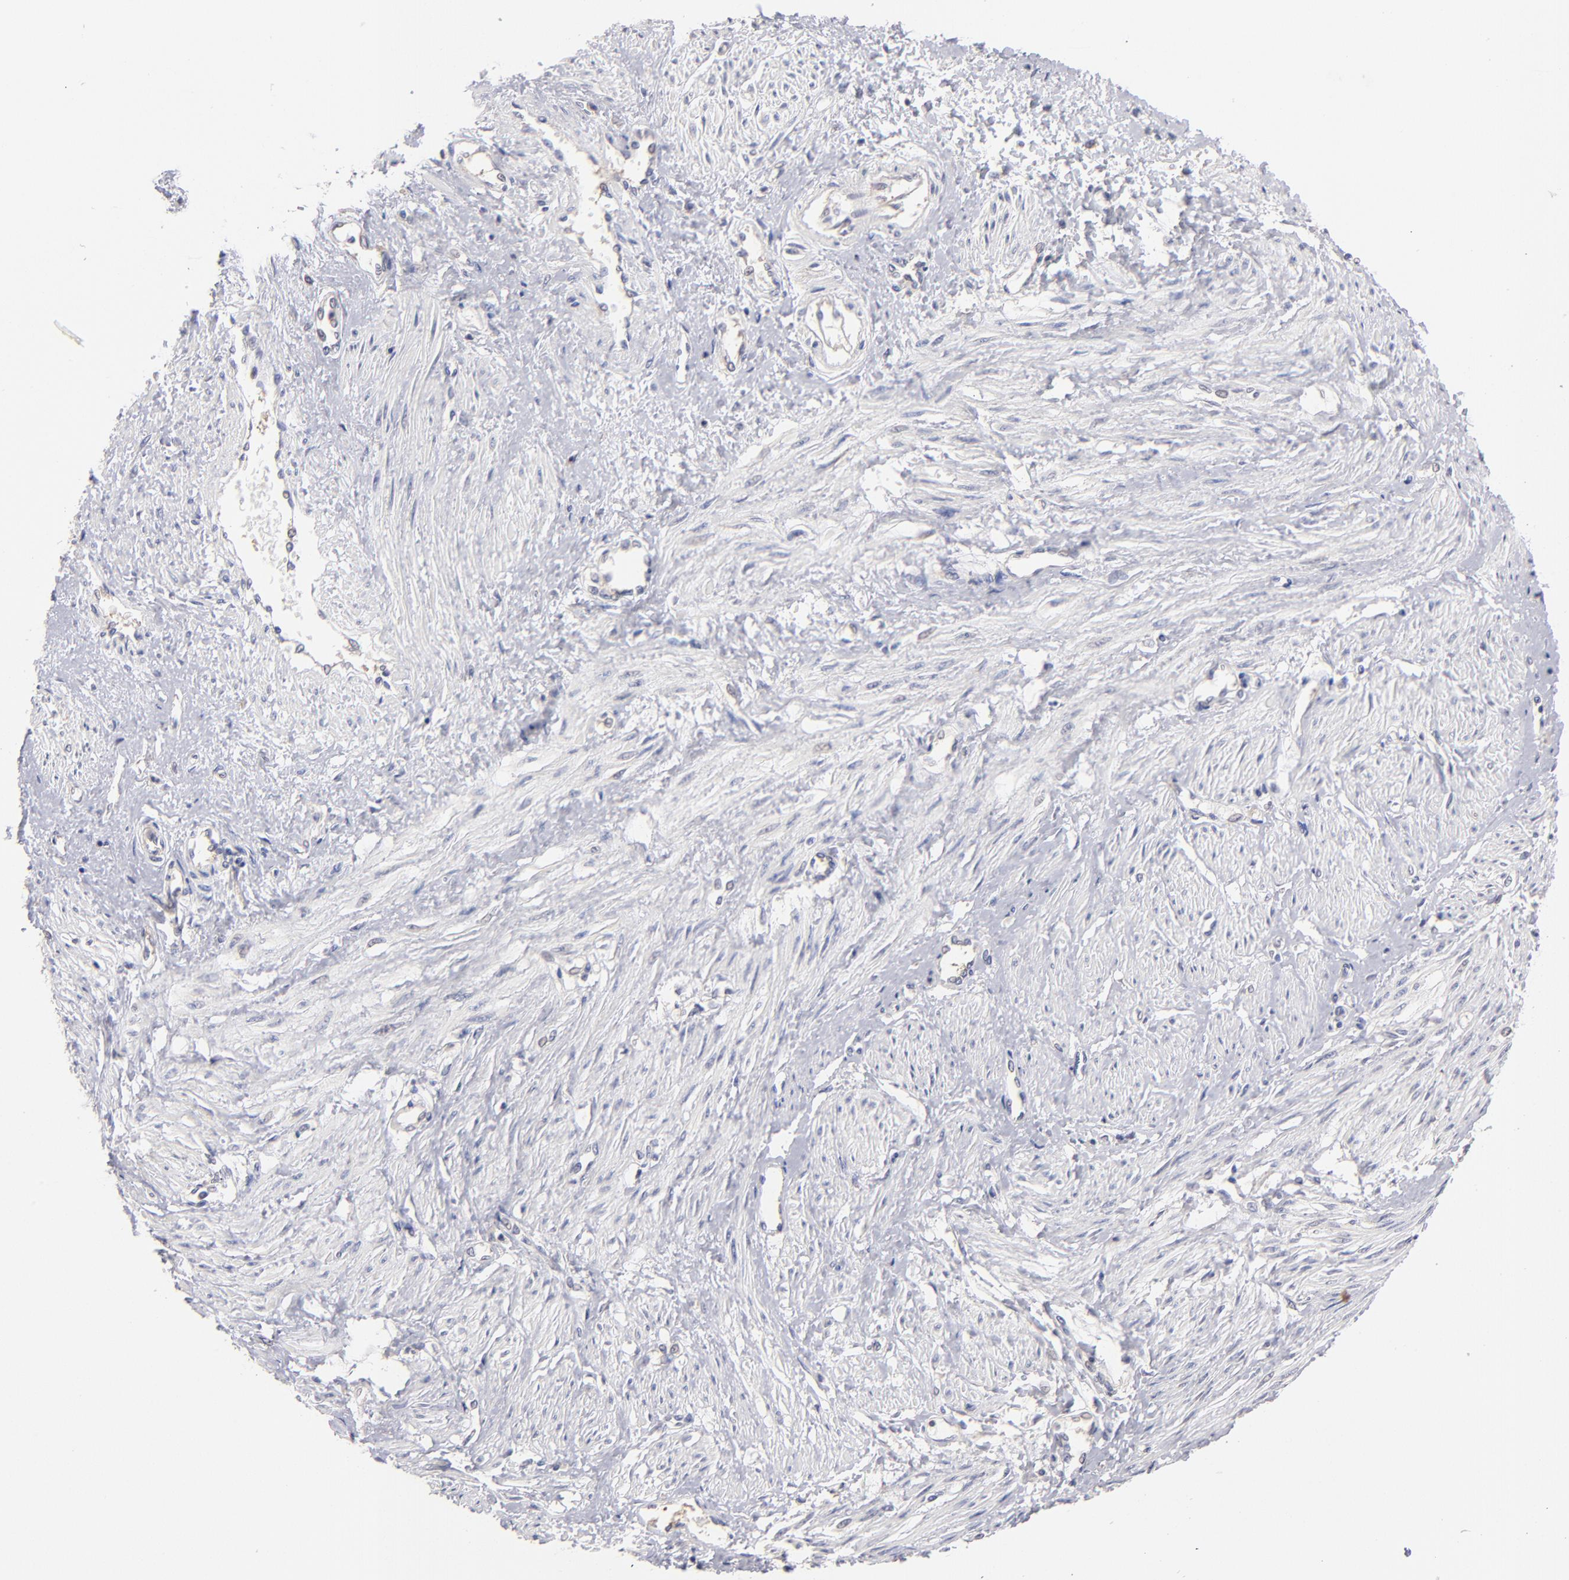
{"staining": {"intensity": "negative", "quantity": "none", "location": "none"}, "tissue": "smooth muscle", "cell_type": "Smooth muscle cells", "image_type": "normal", "snomed": [{"axis": "morphology", "description": "Normal tissue, NOS"}, {"axis": "topography", "description": "Smooth muscle"}, {"axis": "topography", "description": "Uterus"}], "caption": "Human smooth muscle stained for a protein using IHC reveals no expression in smooth muscle cells.", "gene": "EIF3L", "patient": {"sex": "female", "age": 39}}